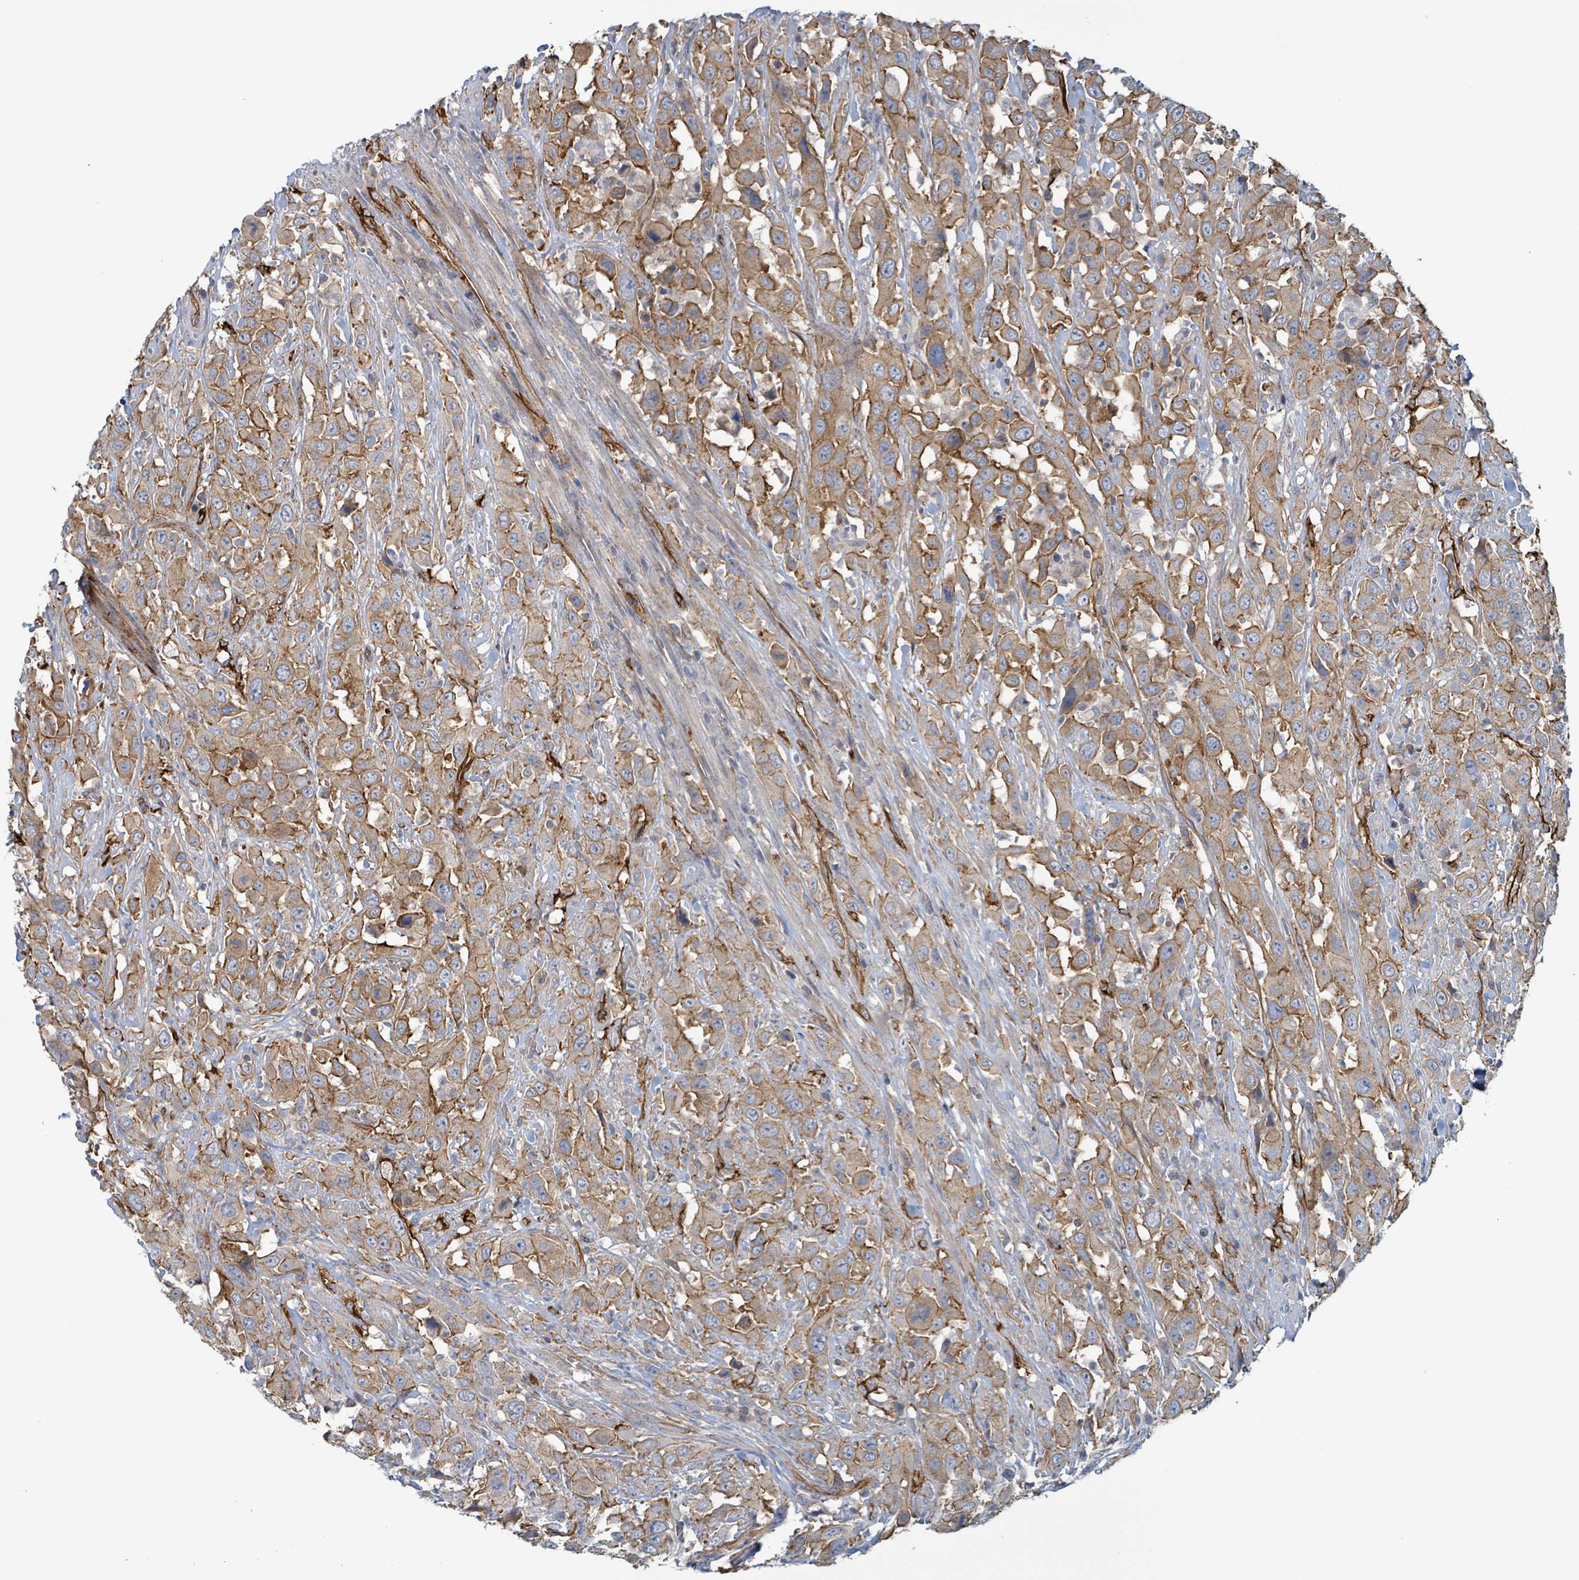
{"staining": {"intensity": "moderate", "quantity": ">75%", "location": "cytoplasmic/membranous"}, "tissue": "urothelial cancer", "cell_type": "Tumor cells", "image_type": "cancer", "snomed": [{"axis": "morphology", "description": "Urothelial carcinoma, High grade"}, {"axis": "topography", "description": "Urinary bladder"}], "caption": "Urothelial cancer was stained to show a protein in brown. There is medium levels of moderate cytoplasmic/membranous positivity in about >75% of tumor cells.", "gene": "LDOC1", "patient": {"sex": "male", "age": 61}}